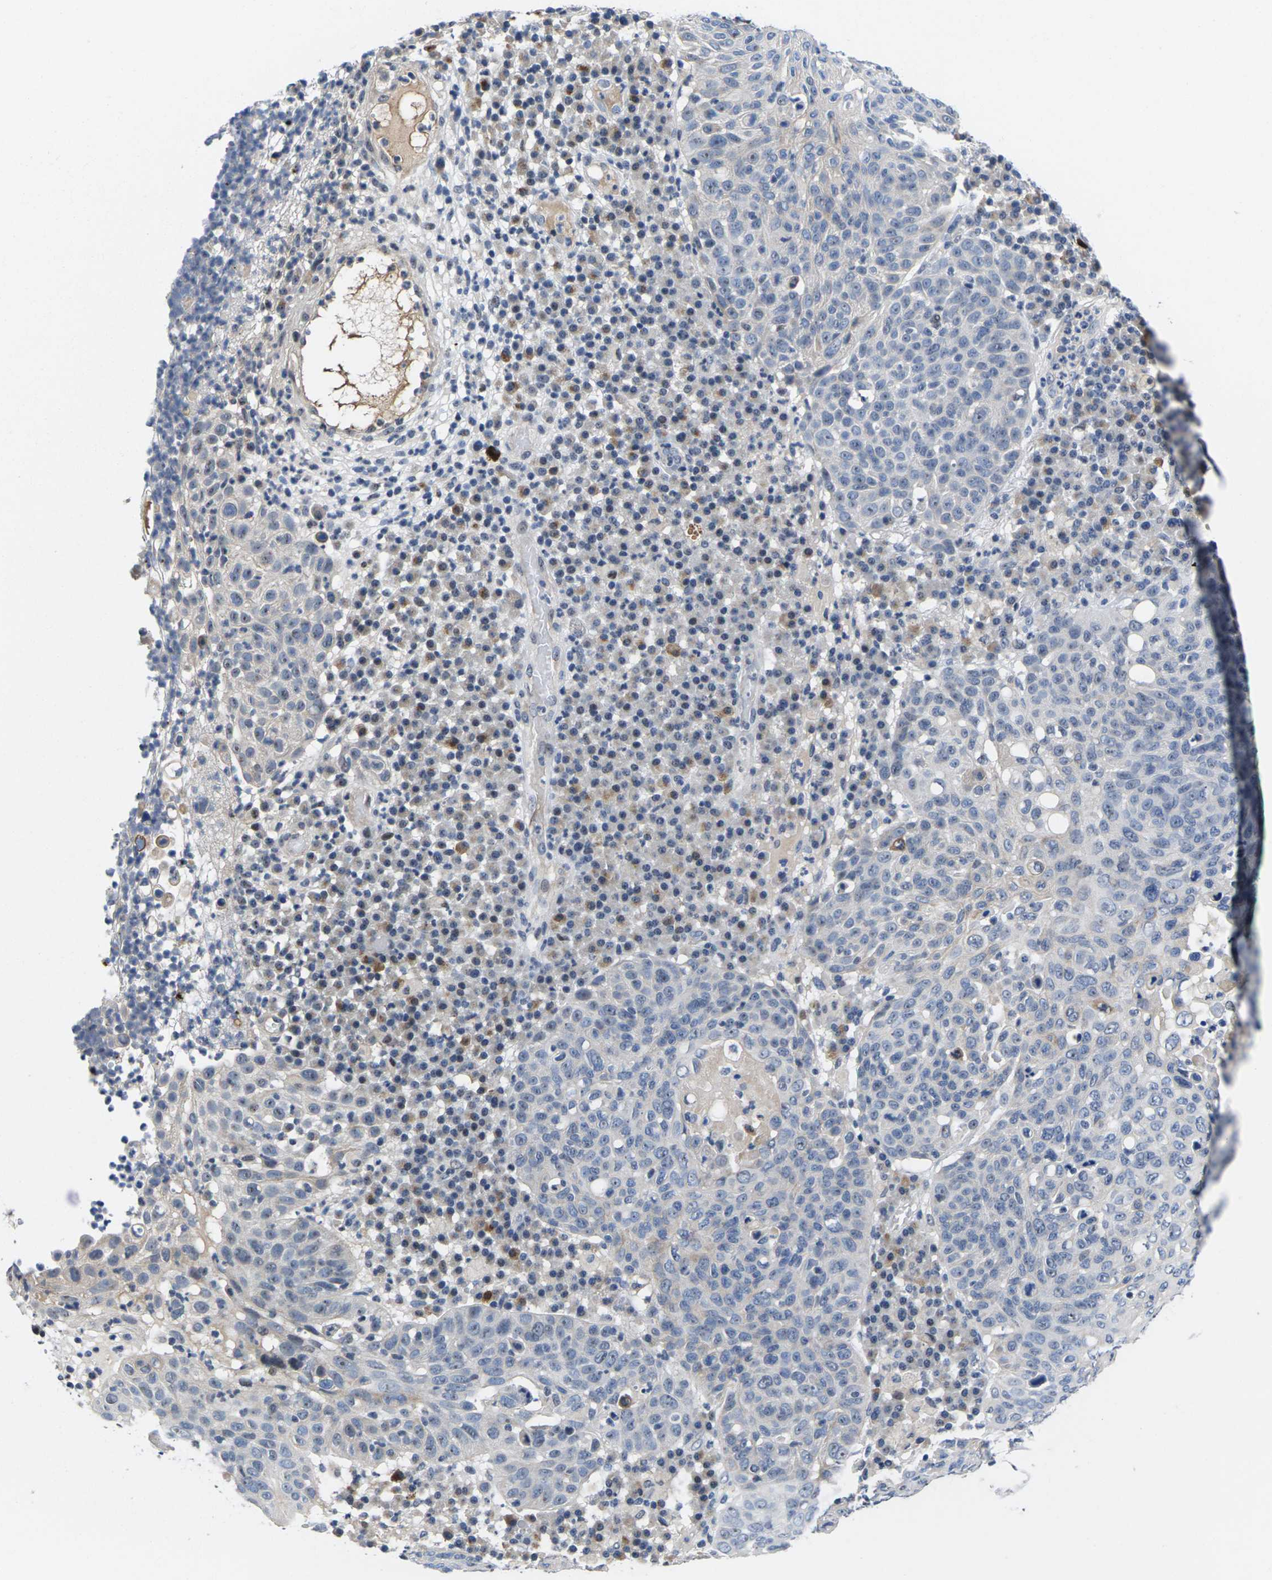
{"staining": {"intensity": "weak", "quantity": "<25%", "location": "cytoplasmic/membranous"}, "tissue": "skin cancer", "cell_type": "Tumor cells", "image_type": "cancer", "snomed": [{"axis": "morphology", "description": "Squamous cell carcinoma in situ, NOS"}, {"axis": "morphology", "description": "Squamous cell carcinoma, NOS"}, {"axis": "topography", "description": "Skin"}], "caption": "There is no significant positivity in tumor cells of skin cancer (squamous cell carcinoma). (DAB immunohistochemistry, high magnification).", "gene": "ST6GAL2", "patient": {"sex": "male", "age": 93}}